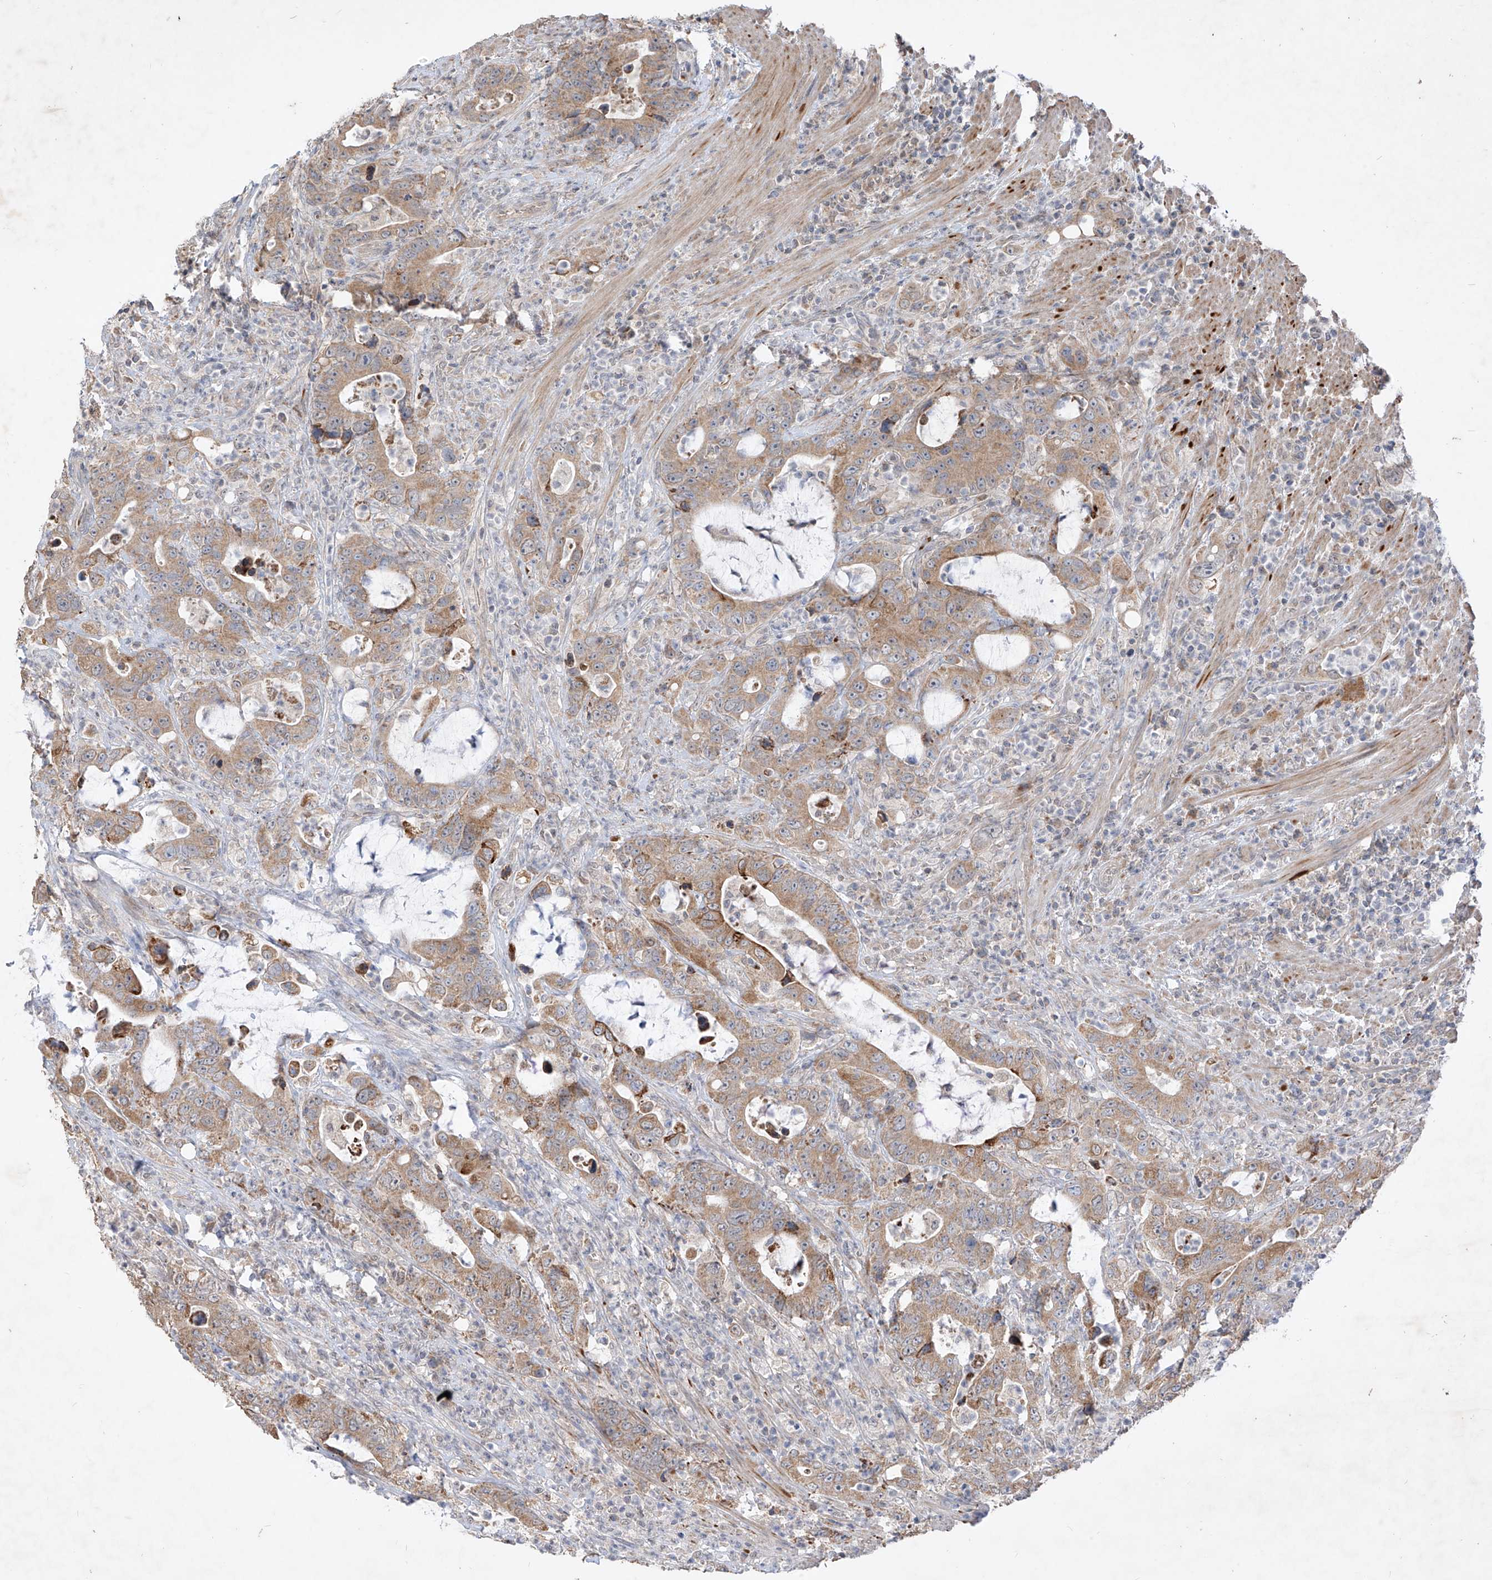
{"staining": {"intensity": "moderate", "quantity": ">75%", "location": "cytoplasmic/membranous"}, "tissue": "colorectal cancer", "cell_type": "Tumor cells", "image_type": "cancer", "snomed": [{"axis": "morphology", "description": "Adenocarcinoma, NOS"}, {"axis": "topography", "description": "Colon"}], "caption": "This micrograph displays immunohistochemistry staining of human colorectal cancer (adenocarcinoma), with medium moderate cytoplasmic/membranous expression in about >75% of tumor cells.", "gene": "MTUS2", "patient": {"sex": "female", "age": 75}}